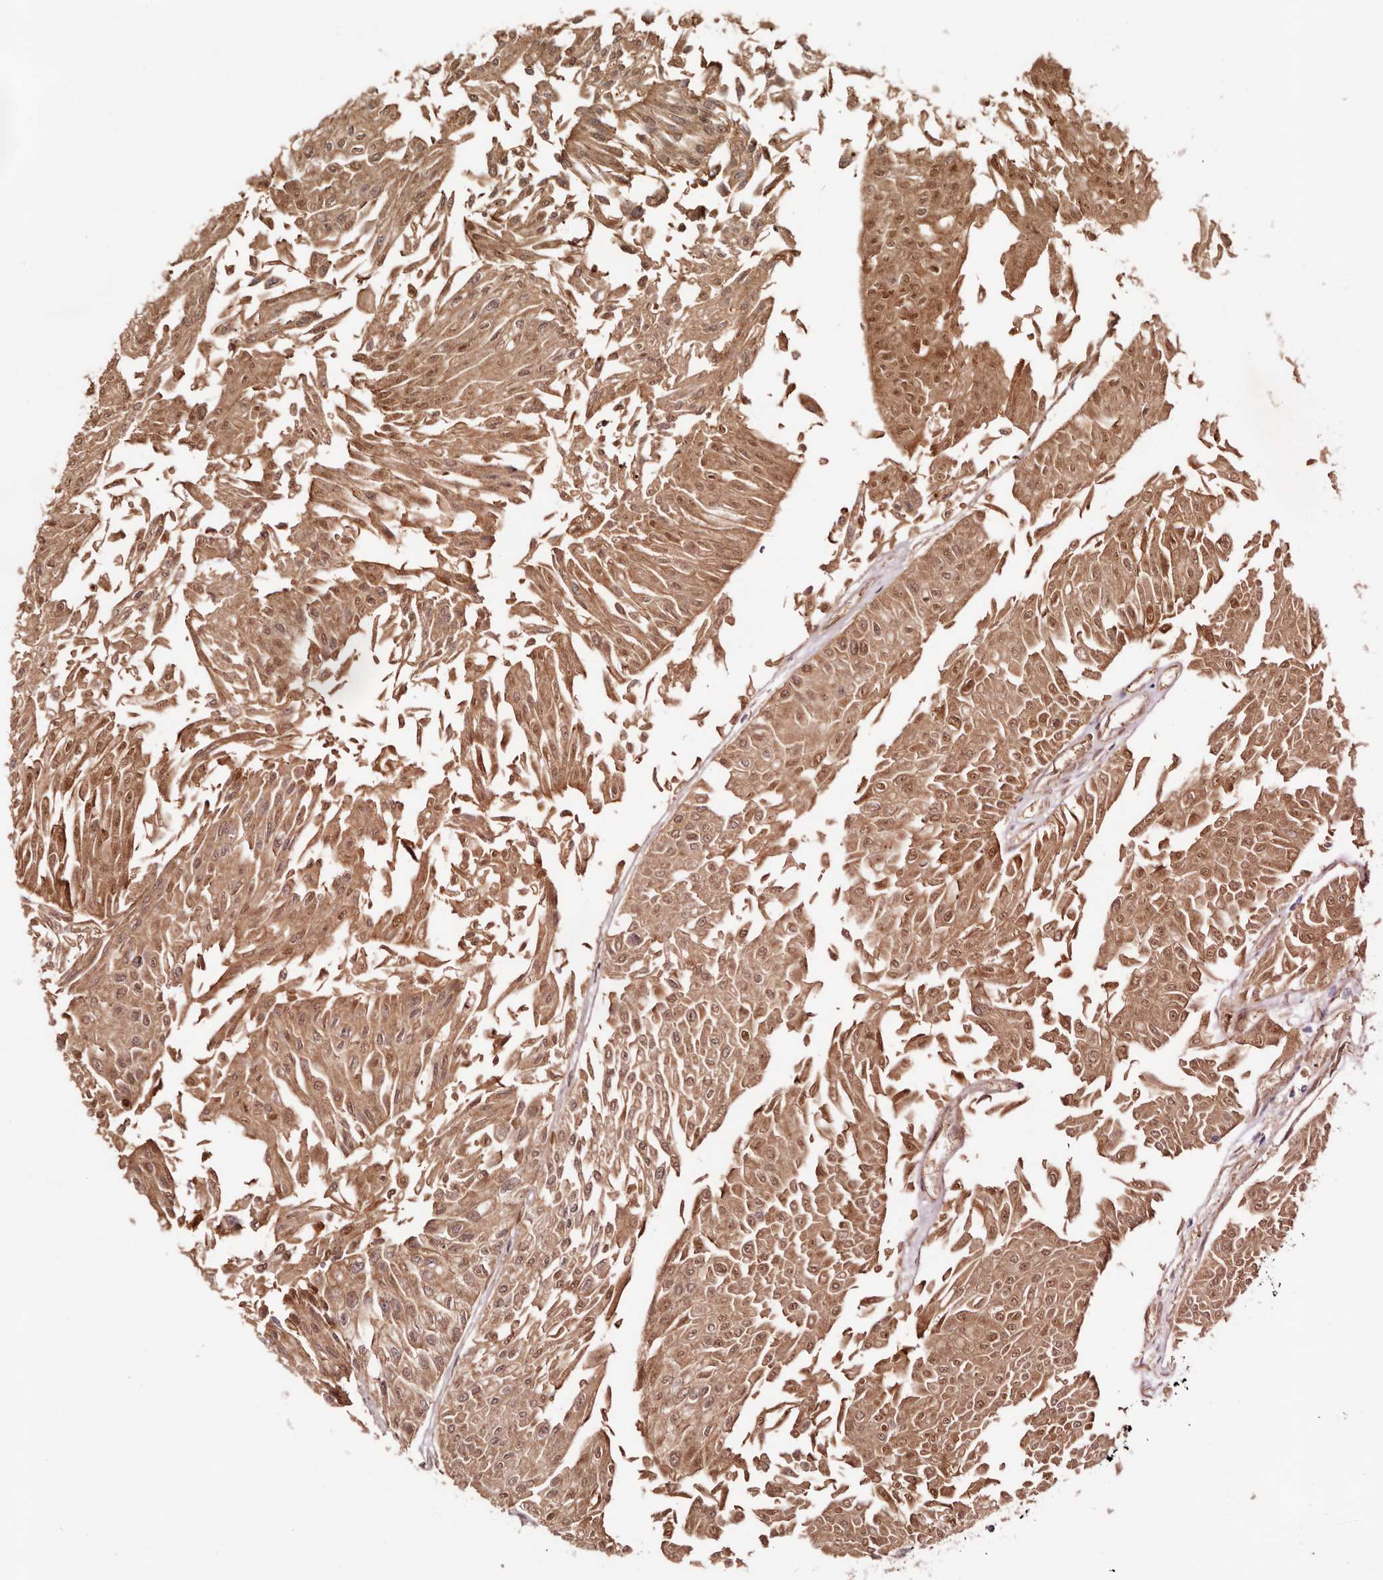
{"staining": {"intensity": "moderate", "quantity": ">75%", "location": "cytoplasmic/membranous,nuclear"}, "tissue": "urothelial cancer", "cell_type": "Tumor cells", "image_type": "cancer", "snomed": [{"axis": "morphology", "description": "Urothelial carcinoma, Low grade"}, {"axis": "topography", "description": "Urinary bladder"}], "caption": "There is medium levels of moderate cytoplasmic/membranous and nuclear staining in tumor cells of urothelial cancer, as demonstrated by immunohistochemical staining (brown color).", "gene": "TP53I3", "patient": {"sex": "male", "age": 67}}